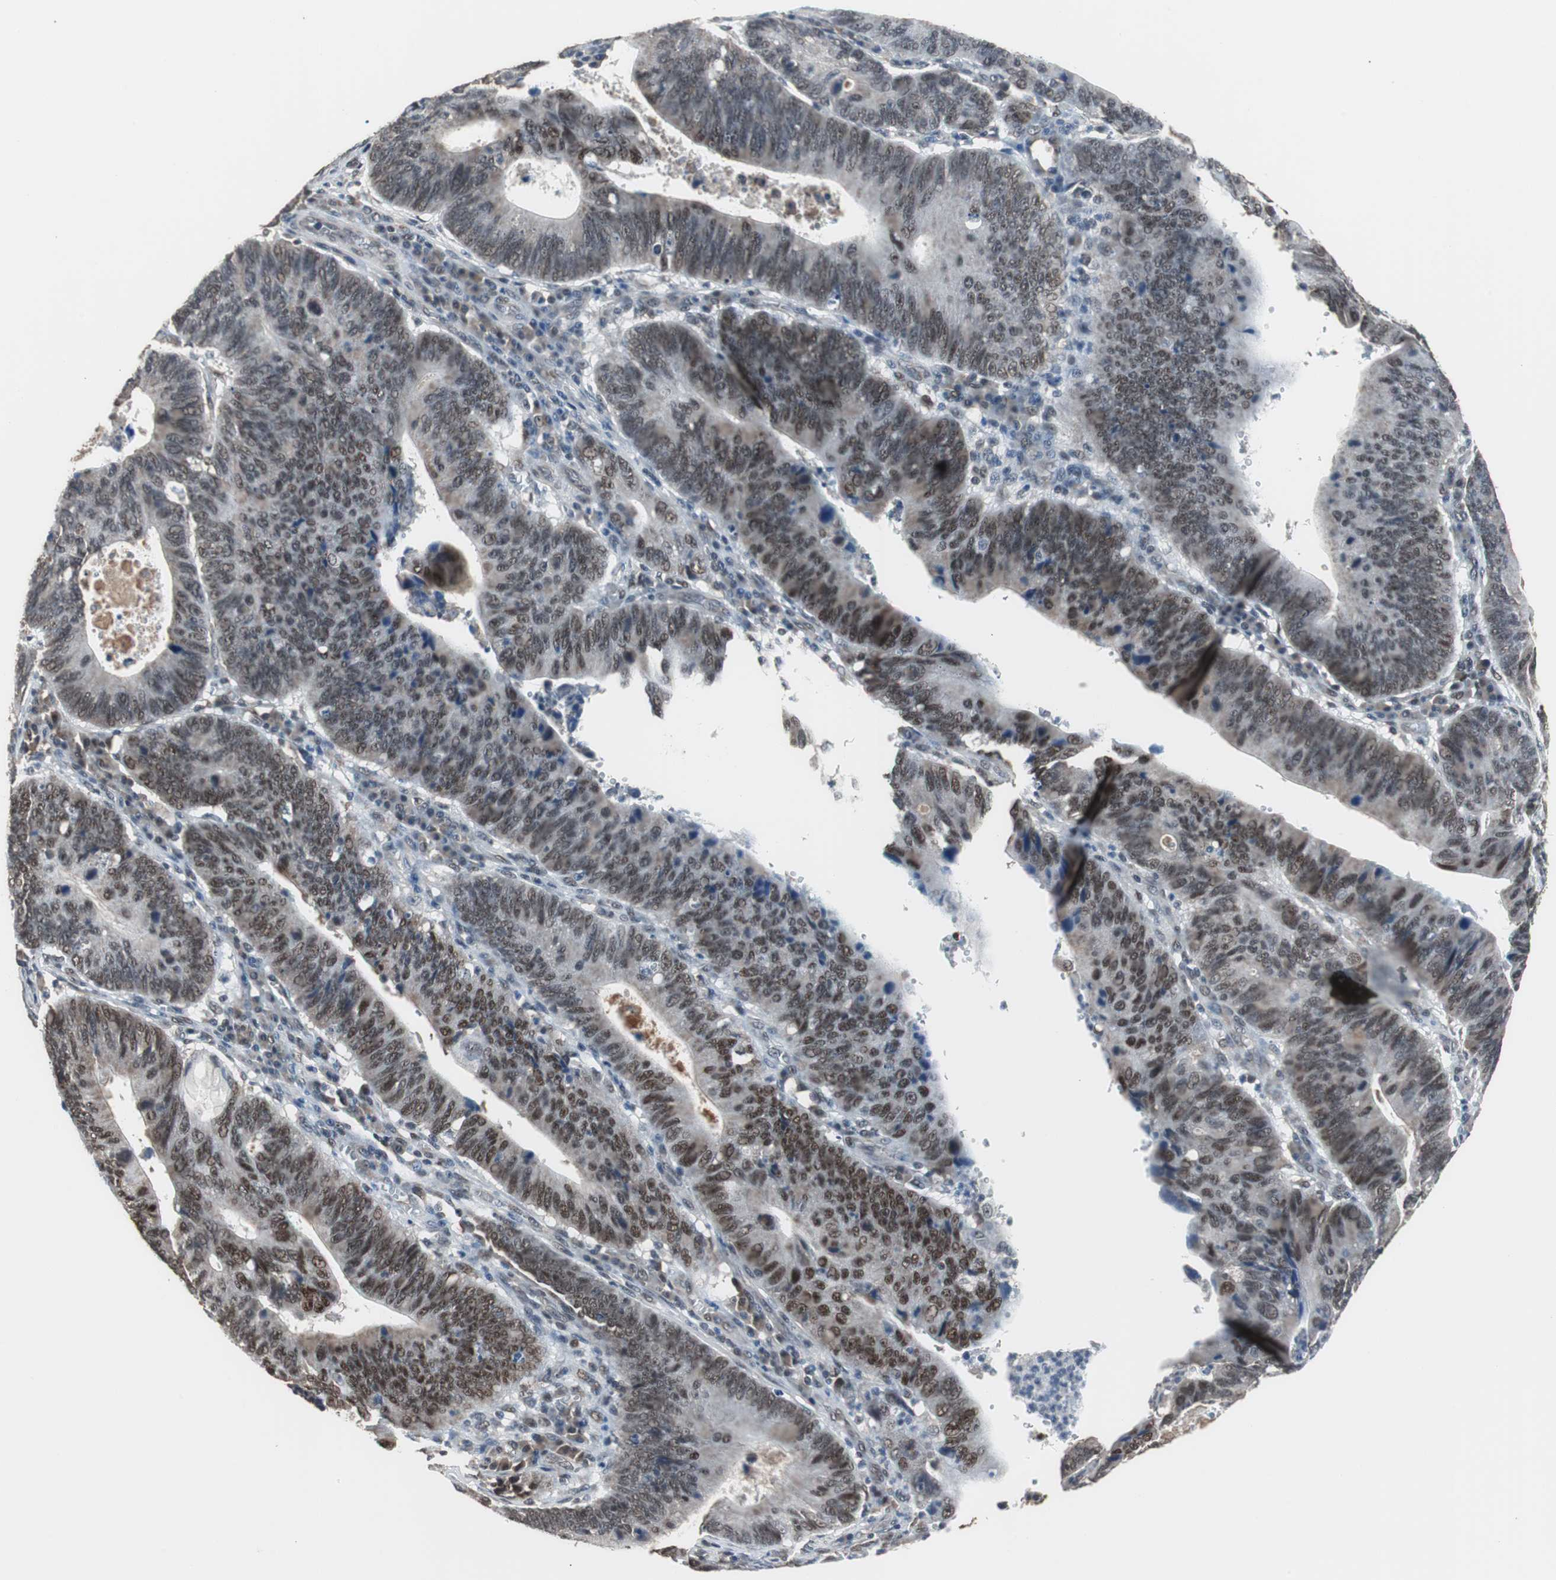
{"staining": {"intensity": "moderate", "quantity": ">75%", "location": "nuclear"}, "tissue": "stomach cancer", "cell_type": "Tumor cells", "image_type": "cancer", "snomed": [{"axis": "morphology", "description": "Adenocarcinoma, NOS"}, {"axis": "topography", "description": "Stomach"}], "caption": "A brown stain highlights moderate nuclear expression of a protein in stomach cancer (adenocarcinoma) tumor cells.", "gene": "ZHX2", "patient": {"sex": "male", "age": 59}}